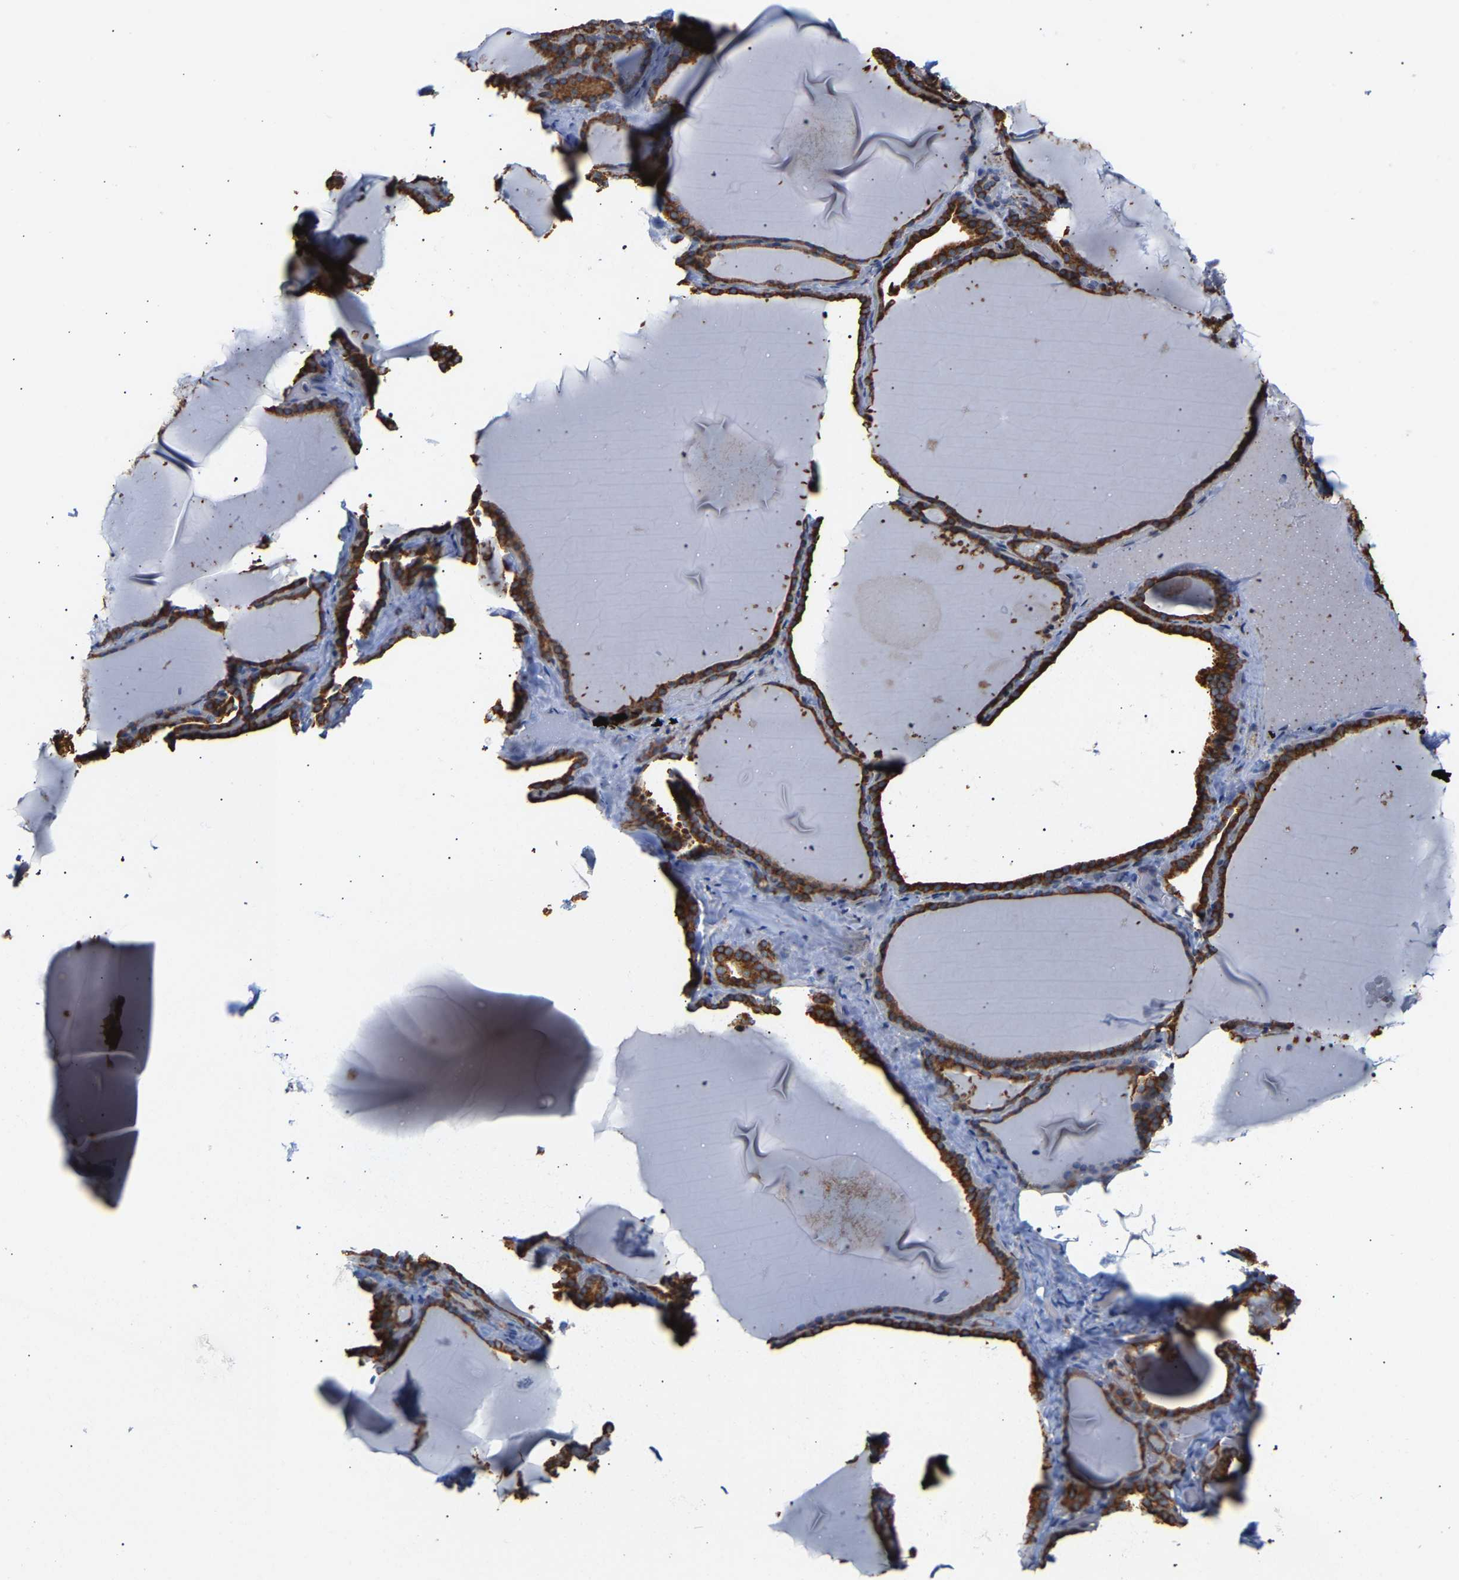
{"staining": {"intensity": "strong", "quantity": ">75%", "location": "cytoplasmic/membranous"}, "tissue": "thyroid gland", "cell_type": "Glandular cells", "image_type": "normal", "snomed": [{"axis": "morphology", "description": "Normal tissue, NOS"}, {"axis": "topography", "description": "Thyroid gland"}], "caption": "Brown immunohistochemical staining in normal human thyroid gland shows strong cytoplasmic/membranous positivity in approximately >75% of glandular cells.", "gene": "ARAP1", "patient": {"sex": "female", "age": 28}}